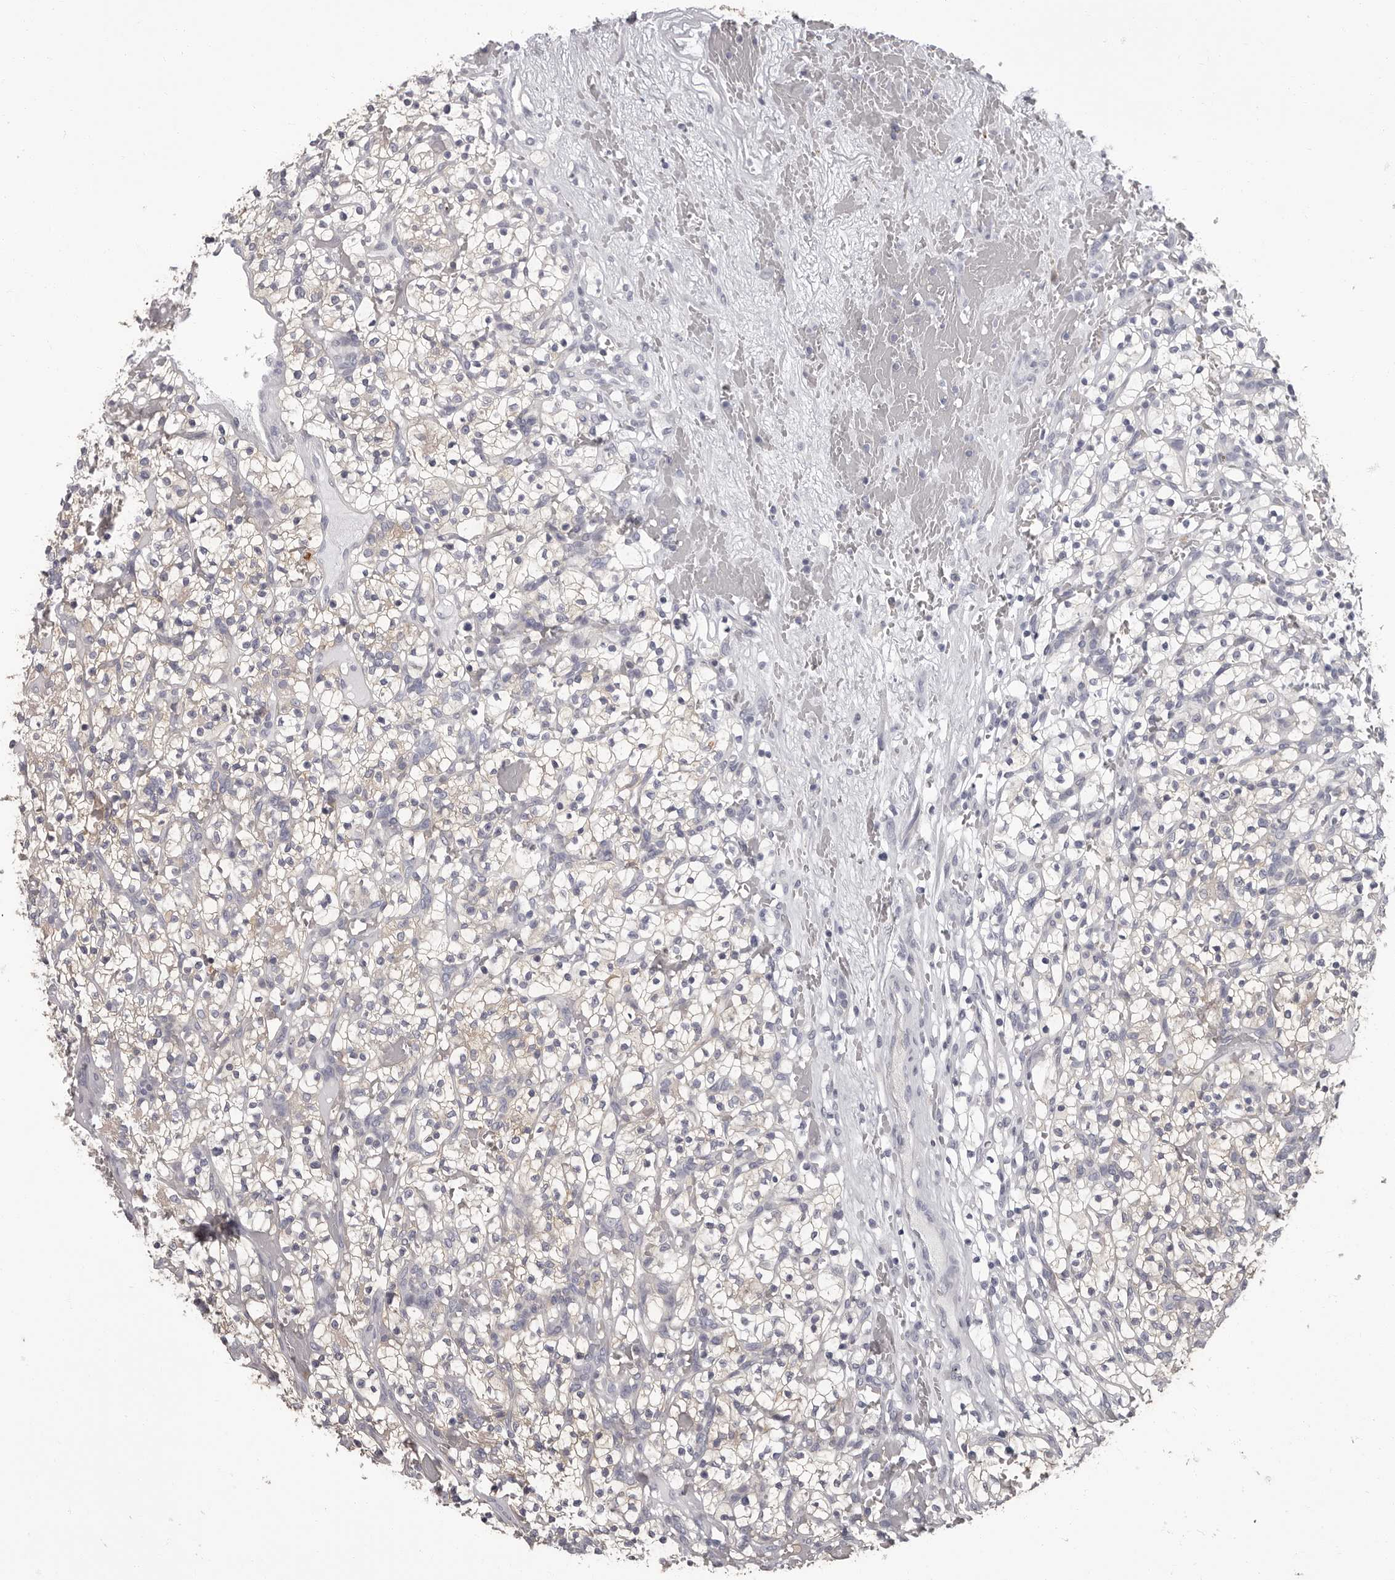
{"staining": {"intensity": "negative", "quantity": "none", "location": "none"}, "tissue": "renal cancer", "cell_type": "Tumor cells", "image_type": "cancer", "snomed": [{"axis": "morphology", "description": "Adenocarcinoma, NOS"}, {"axis": "topography", "description": "Kidney"}], "caption": "The immunohistochemistry (IHC) photomicrograph has no significant positivity in tumor cells of renal cancer (adenocarcinoma) tissue. (Immunohistochemistry (ihc), brightfield microscopy, high magnification).", "gene": "APEH", "patient": {"sex": "female", "age": 57}}